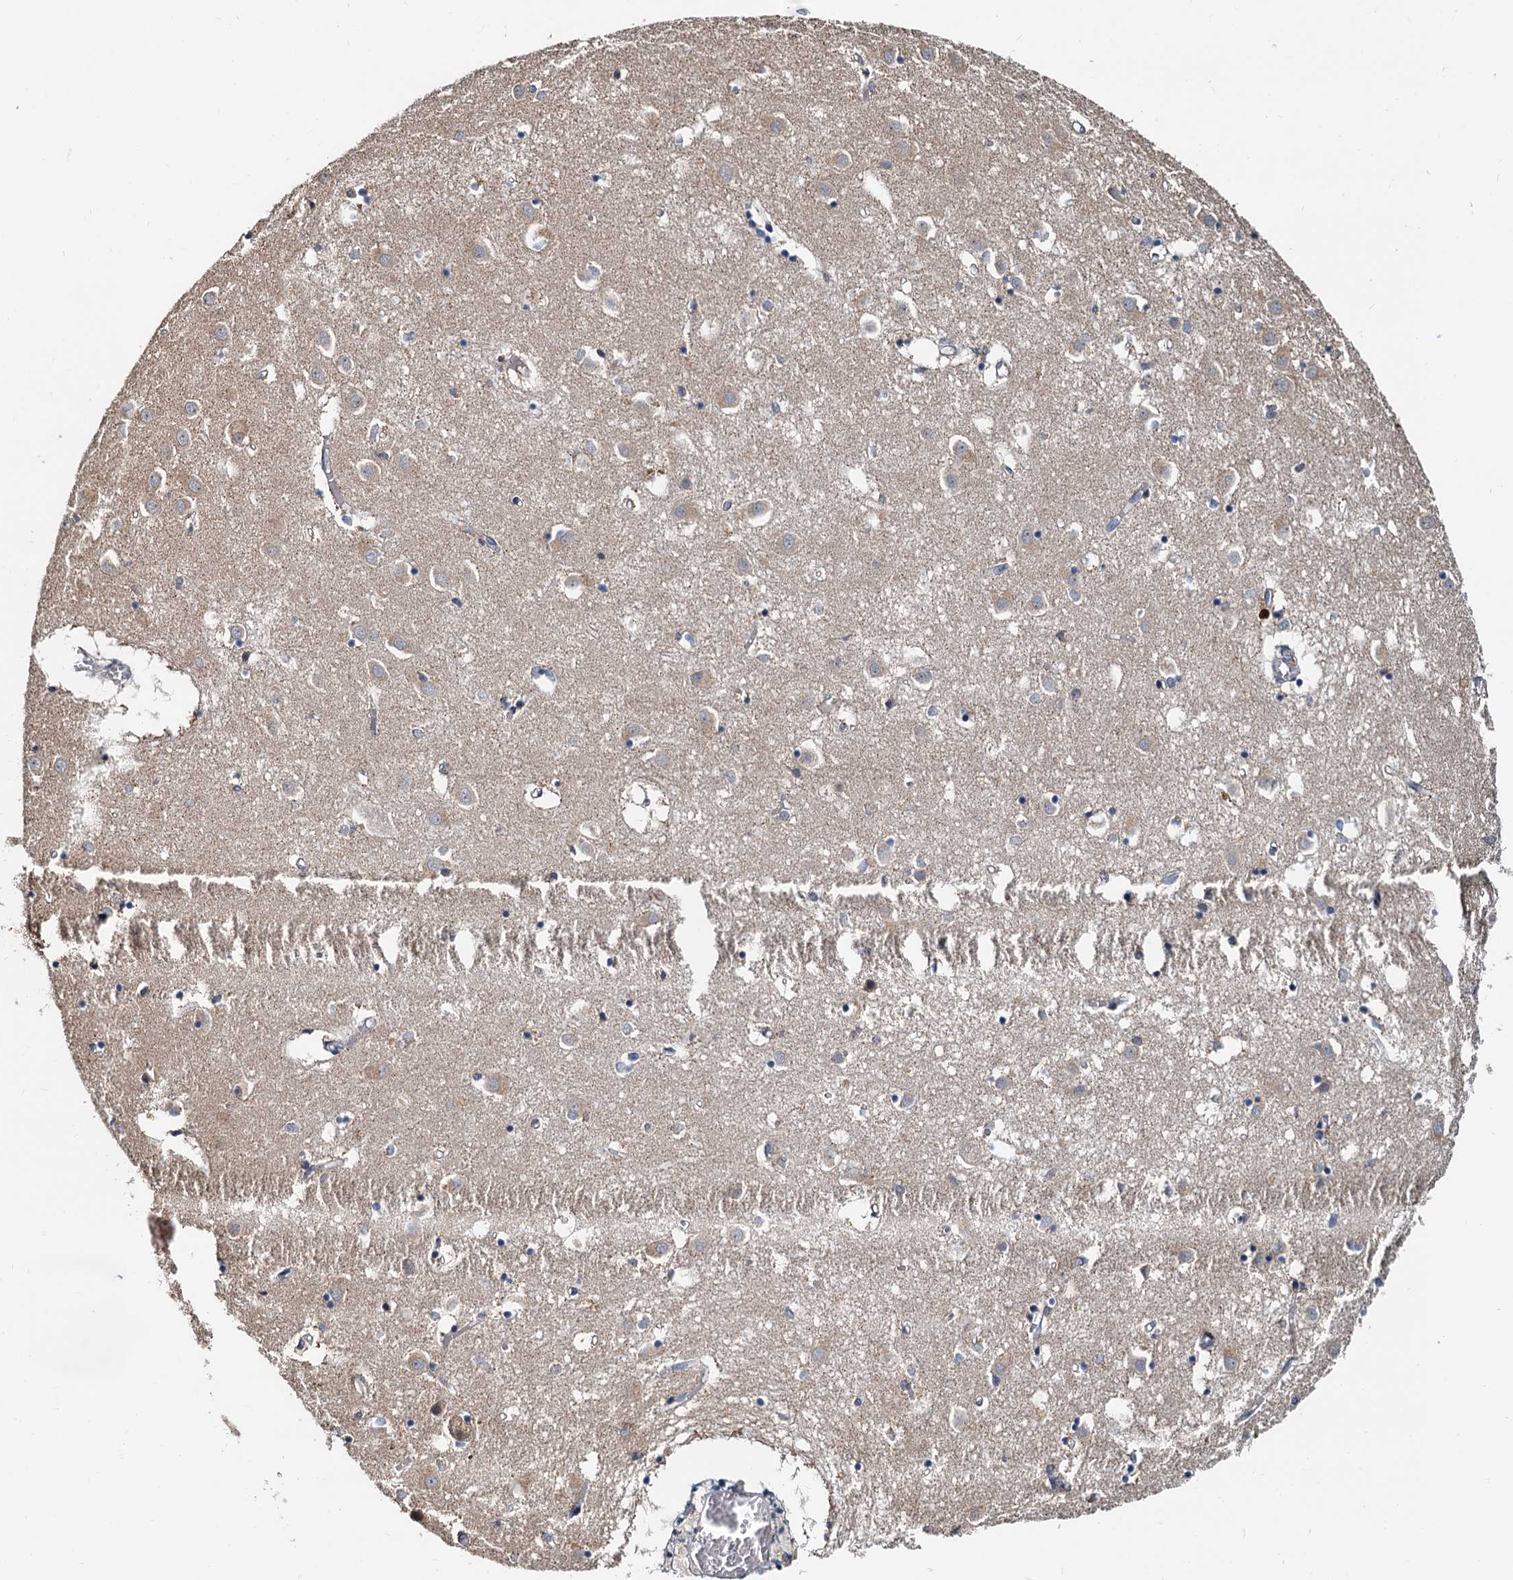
{"staining": {"intensity": "weak", "quantity": "<25%", "location": "cytoplasmic/membranous"}, "tissue": "caudate", "cell_type": "Glial cells", "image_type": "normal", "snomed": [{"axis": "morphology", "description": "Normal tissue, NOS"}, {"axis": "topography", "description": "Lateral ventricle wall"}], "caption": "Glial cells show no significant positivity in unremarkable caudate.", "gene": "MCMBP", "patient": {"sex": "male", "age": 70}}